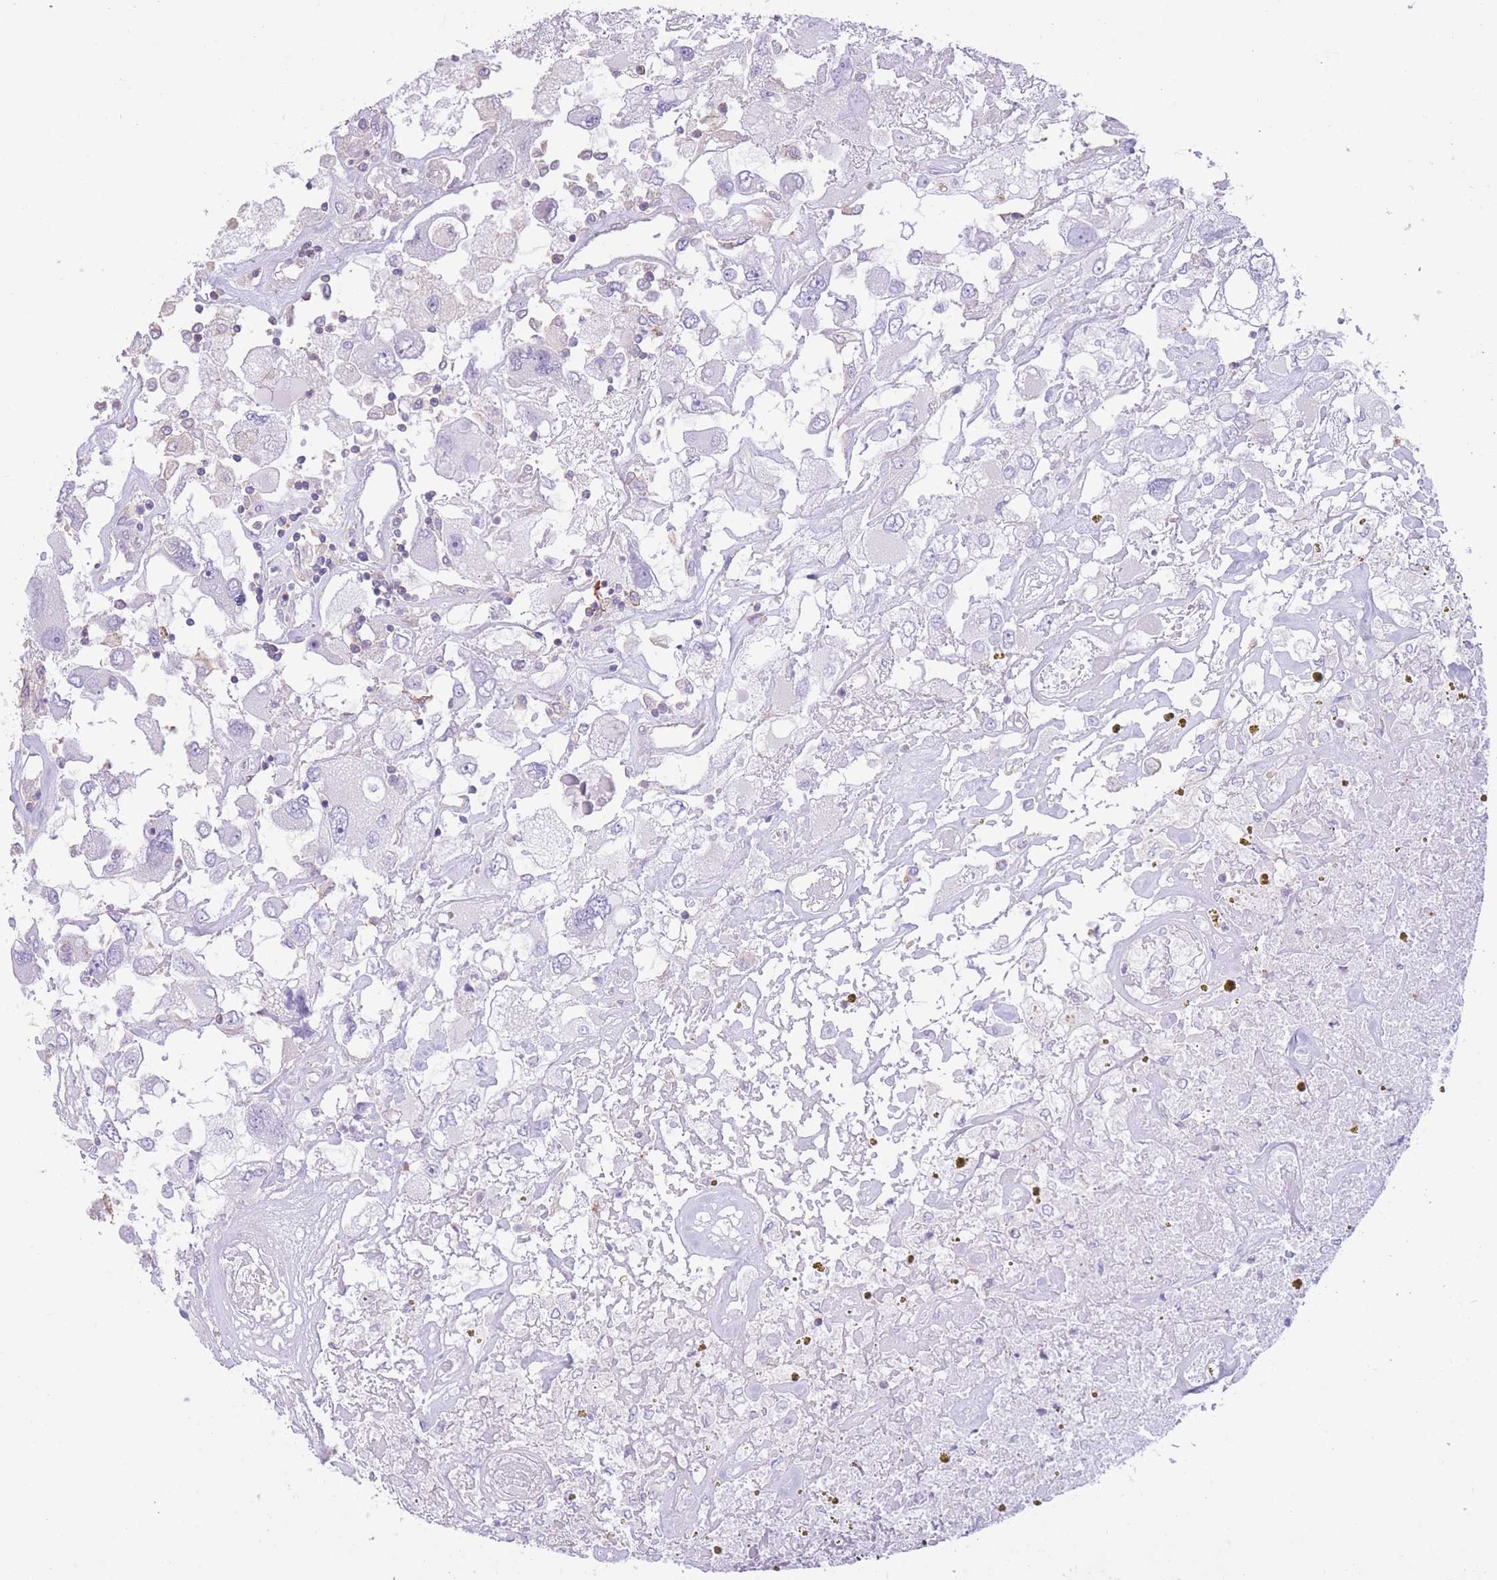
{"staining": {"intensity": "negative", "quantity": "none", "location": "none"}, "tissue": "renal cancer", "cell_type": "Tumor cells", "image_type": "cancer", "snomed": [{"axis": "morphology", "description": "Adenocarcinoma, NOS"}, {"axis": "topography", "description": "Kidney"}], "caption": "An IHC photomicrograph of renal cancer (adenocarcinoma) is shown. There is no staining in tumor cells of renal cancer (adenocarcinoma). (DAB (3,3'-diaminobenzidine) IHC with hematoxylin counter stain).", "gene": "PDHA1", "patient": {"sex": "female", "age": 52}}